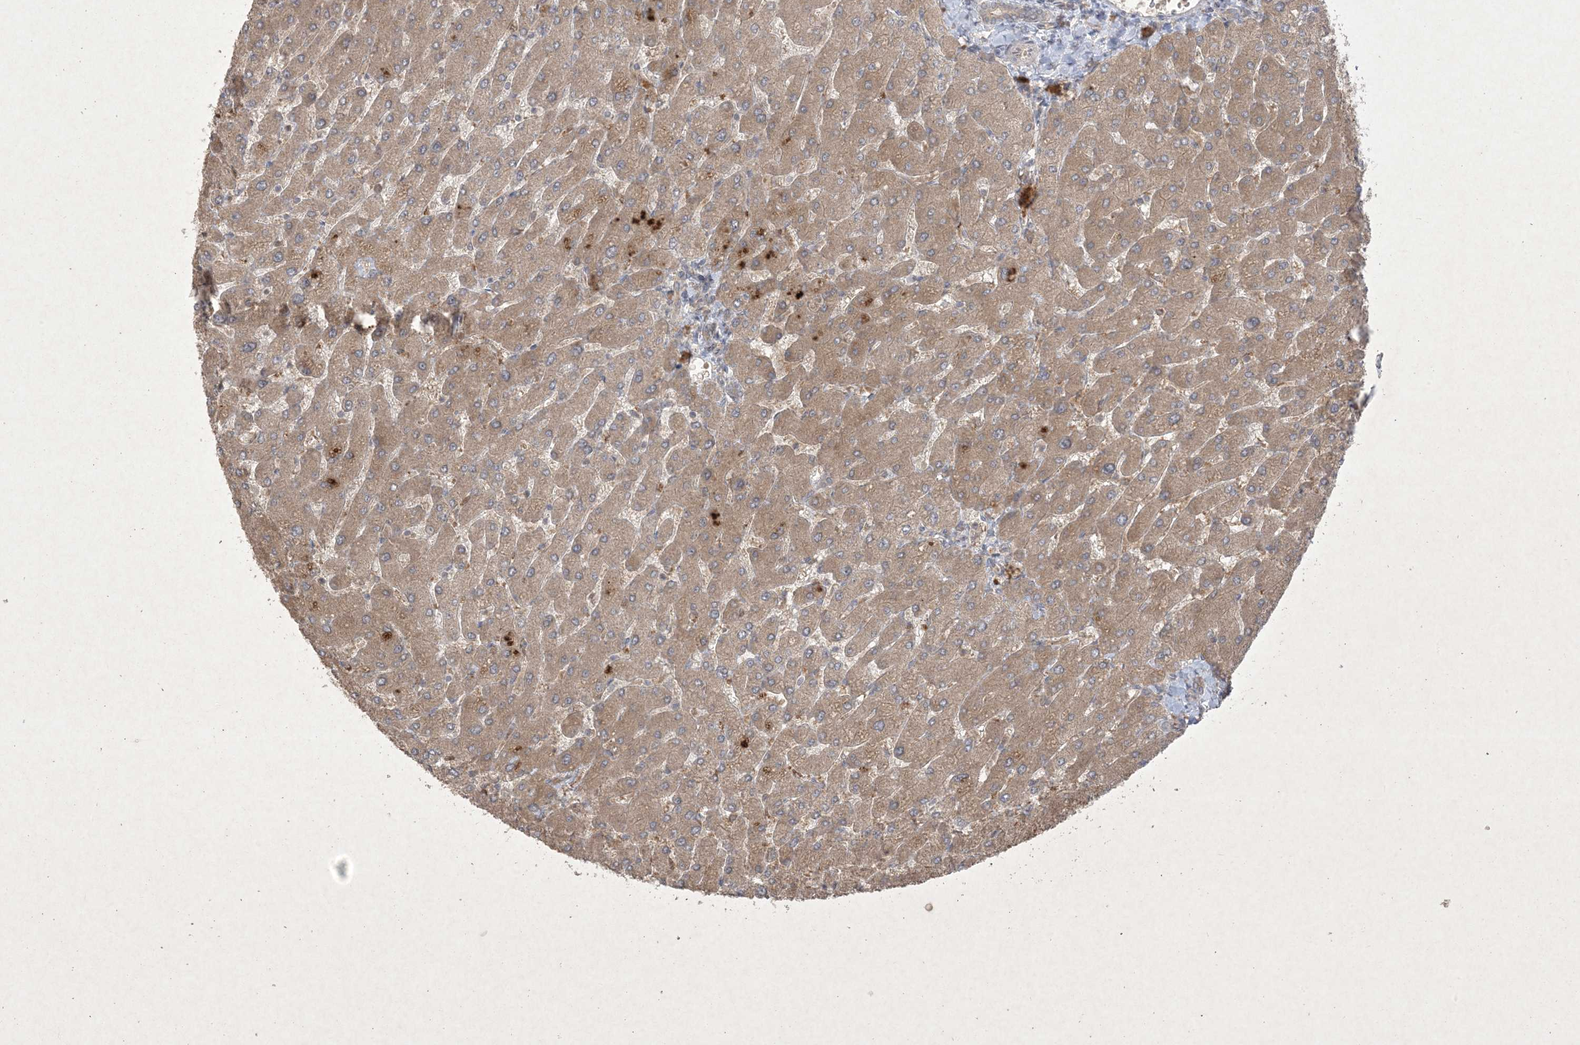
{"staining": {"intensity": "weak", "quantity": ">75%", "location": "cytoplasmic/membranous"}, "tissue": "liver", "cell_type": "Cholangiocytes", "image_type": "normal", "snomed": [{"axis": "morphology", "description": "Normal tissue, NOS"}, {"axis": "topography", "description": "Liver"}], "caption": "The image displays a brown stain indicating the presence of a protein in the cytoplasmic/membranous of cholangiocytes in liver.", "gene": "NRBP2", "patient": {"sex": "male", "age": 55}}